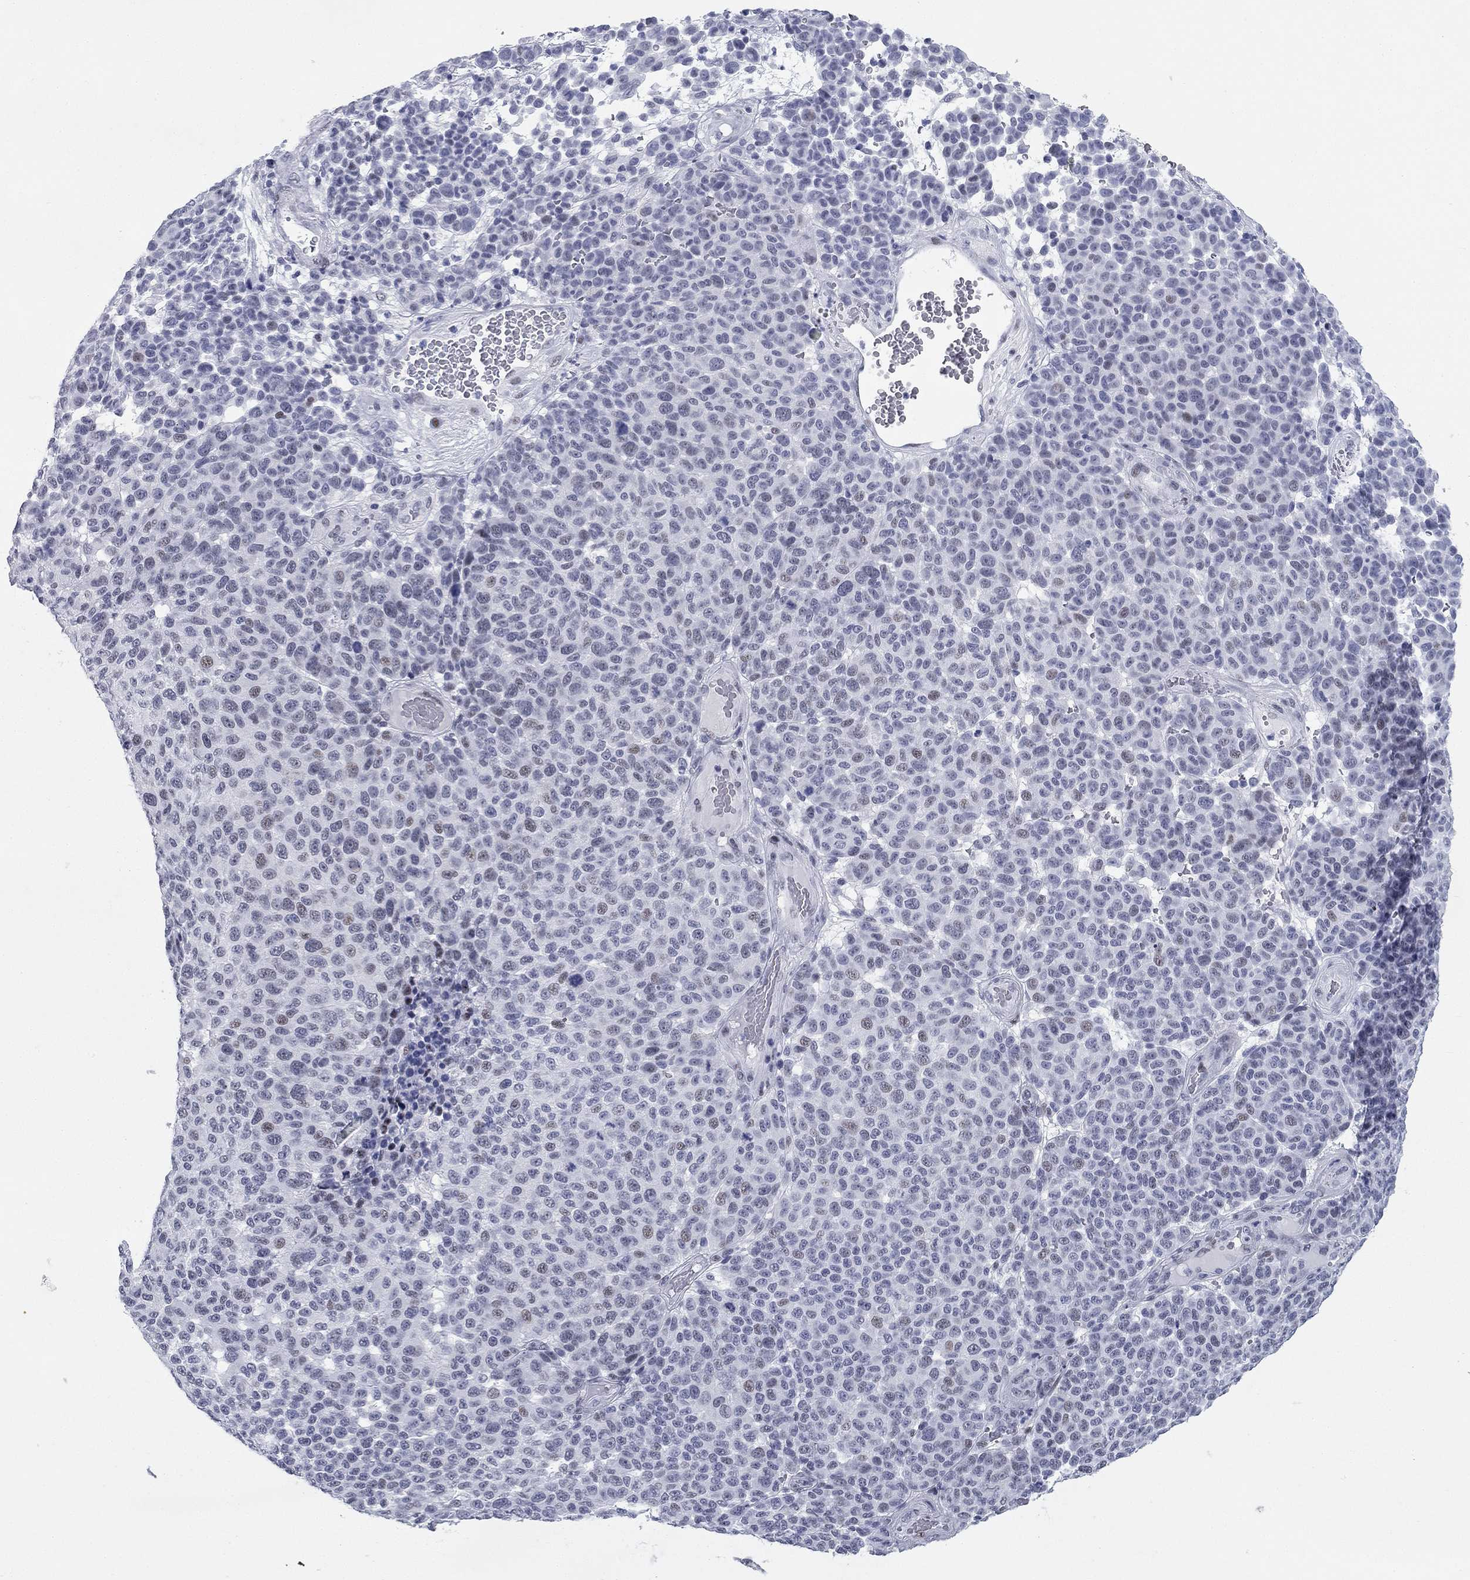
{"staining": {"intensity": "negative", "quantity": "none", "location": "none"}, "tissue": "melanoma", "cell_type": "Tumor cells", "image_type": "cancer", "snomed": [{"axis": "morphology", "description": "Malignant melanoma, NOS"}, {"axis": "topography", "description": "Skin"}], "caption": "A high-resolution micrograph shows IHC staining of melanoma, which demonstrates no significant expression in tumor cells. Brightfield microscopy of immunohistochemistry (IHC) stained with DAB (3,3'-diaminobenzidine) (brown) and hematoxylin (blue), captured at high magnification.", "gene": "ASF1B", "patient": {"sex": "male", "age": 59}}